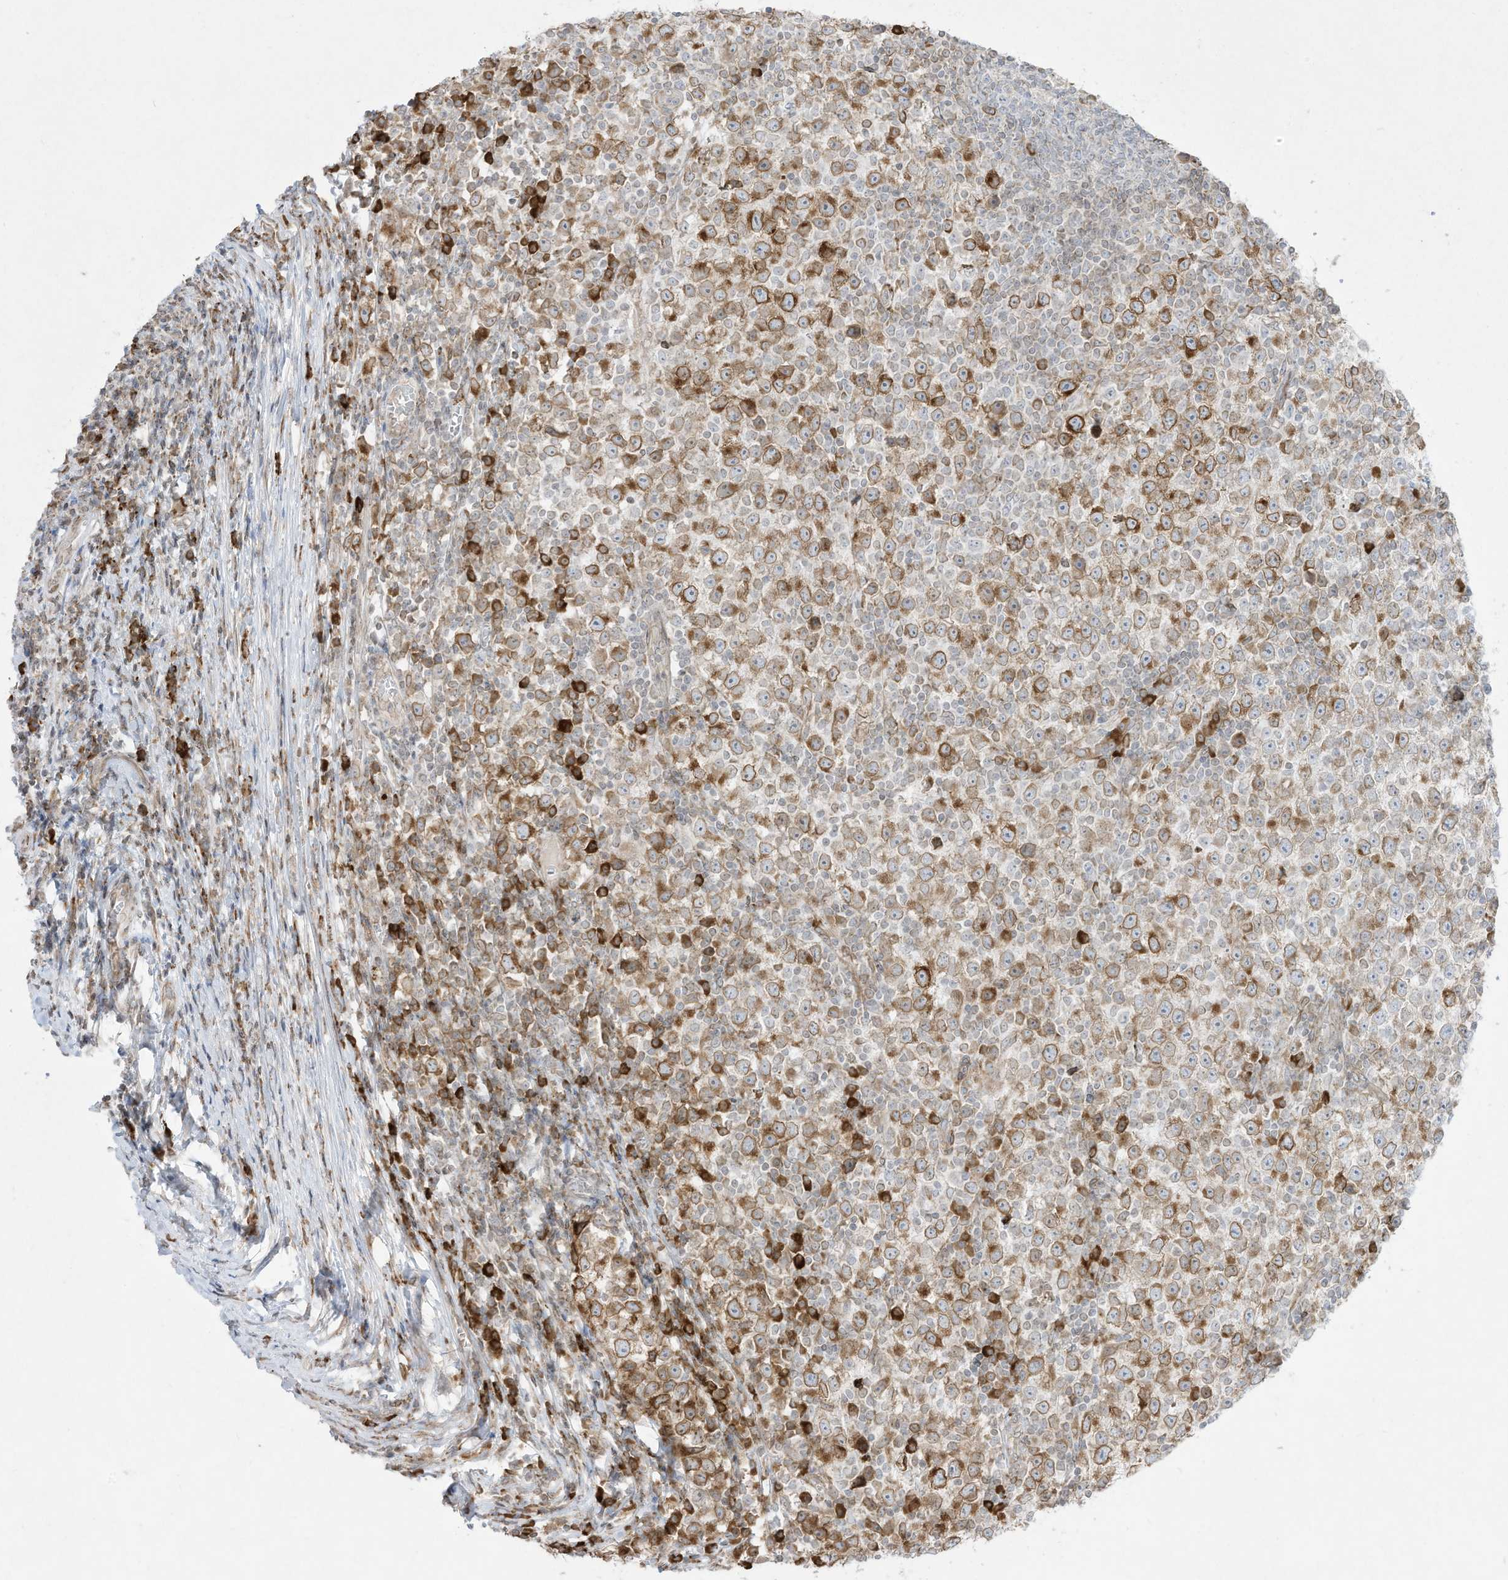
{"staining": {"intensity": "moderate", "quantity": "25%-75%", "location": "cytoplasmic/membranous"}, "tissue": "testis cancer", "cell_type": "Tumor cells", "image_type": "cancer", "snomed": [{"axis": "morphology", "description": "Seminoma, NOS"}, {"axis": "topography", "description": "Testis"}], "caption": "The photomicrograph demonstrates a brown stain indicating the presence of a protein in the cytoplasmic/membranous of tumor cells in testis cancer.", "gene": "PTK6", "patient": {"sex": "male", "age": 65}}